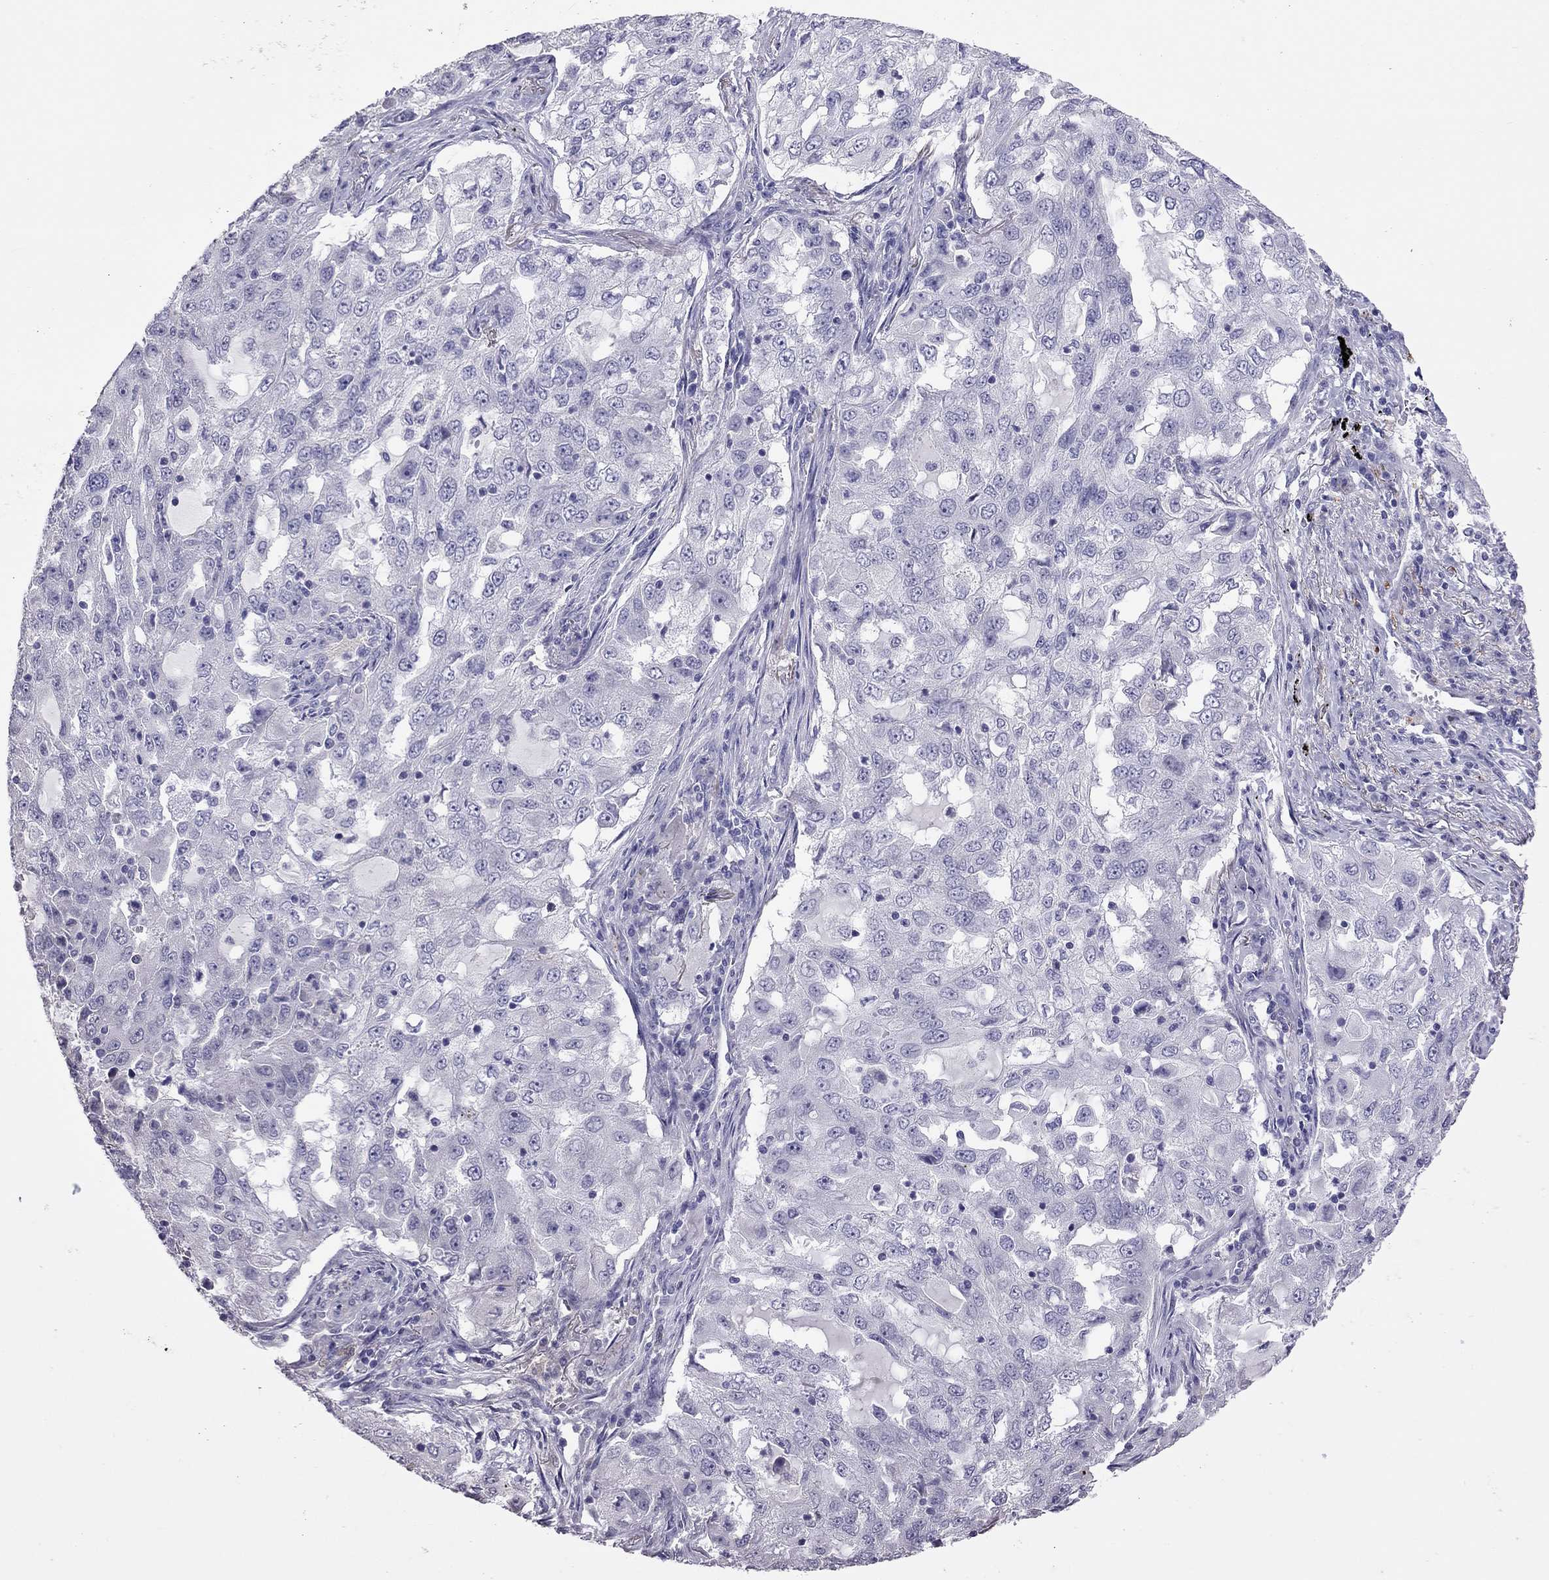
{"staining": {"intensity": "negative", "quantity": "none", "location": "none"}, "tissue": "lung cancer", "cell_type": "Tumor cells", "image_type": "cancer", "snomed": [{"axis": "morphology", "description": "Adenocarcinoma, NOS"}, {"axis": "topography", "description": "Lung"}], "caption": "Immunohistochemical staining of human lung cancer shows no significant staining in tumor cells.", "gene": "PPP1R3A", "patient": {"sex": "female", "age": 61}}